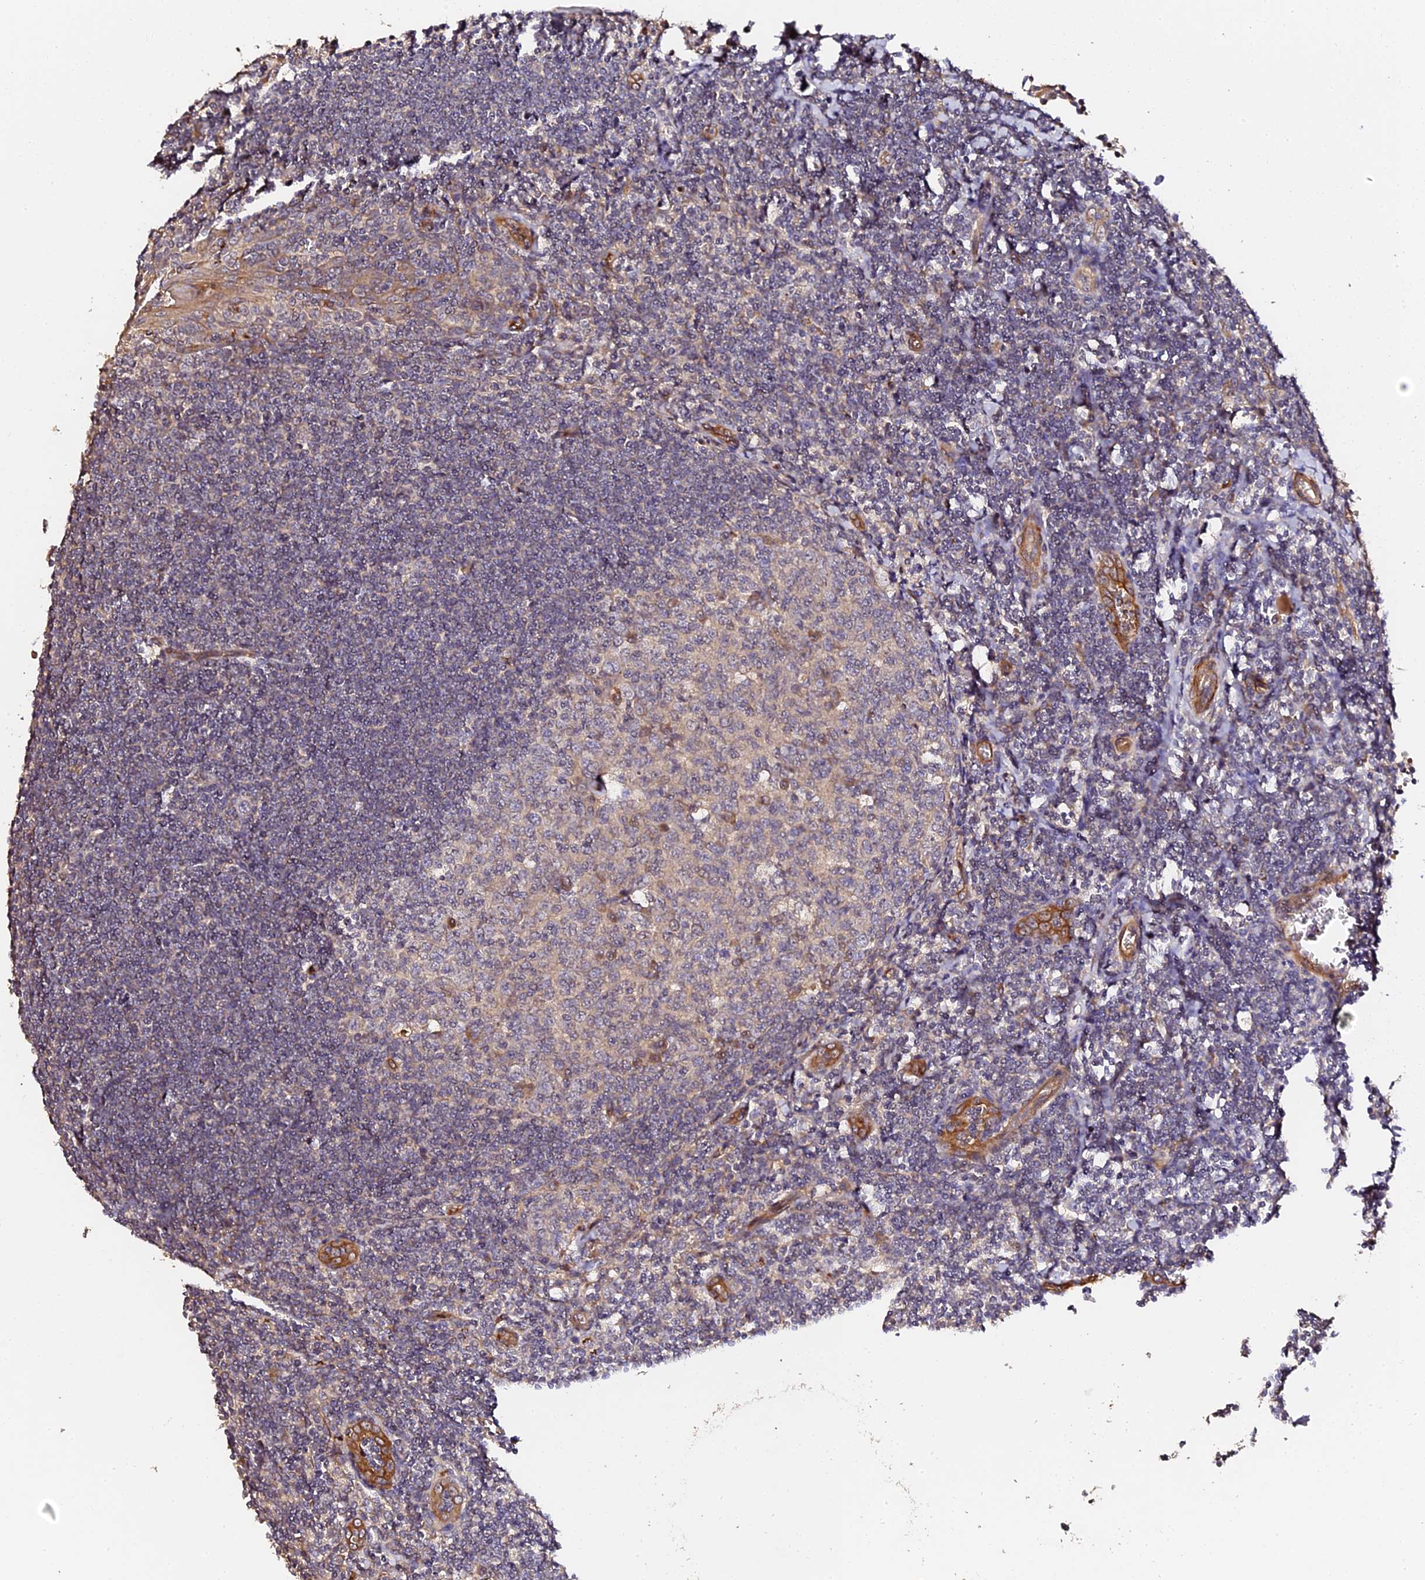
{"staining": {"intensity": "weak", "quantity": "<25%", "location": "cytoplasmic/membranous"}, "tissue": "tonsil", "cell_type": "Germinal center cells", "image_type": "normal", "snomed": [{"axis": "morphology", "description": "Normal tissue, NOS"}, {"axis": "topography", "description": "Tonsil"}], "caption": "Human tonsil stained for a protein using IHC displays no positivity in germinal center cells.", "gene": "TDO2", "patient": {"sex": "male", "age": 27}}